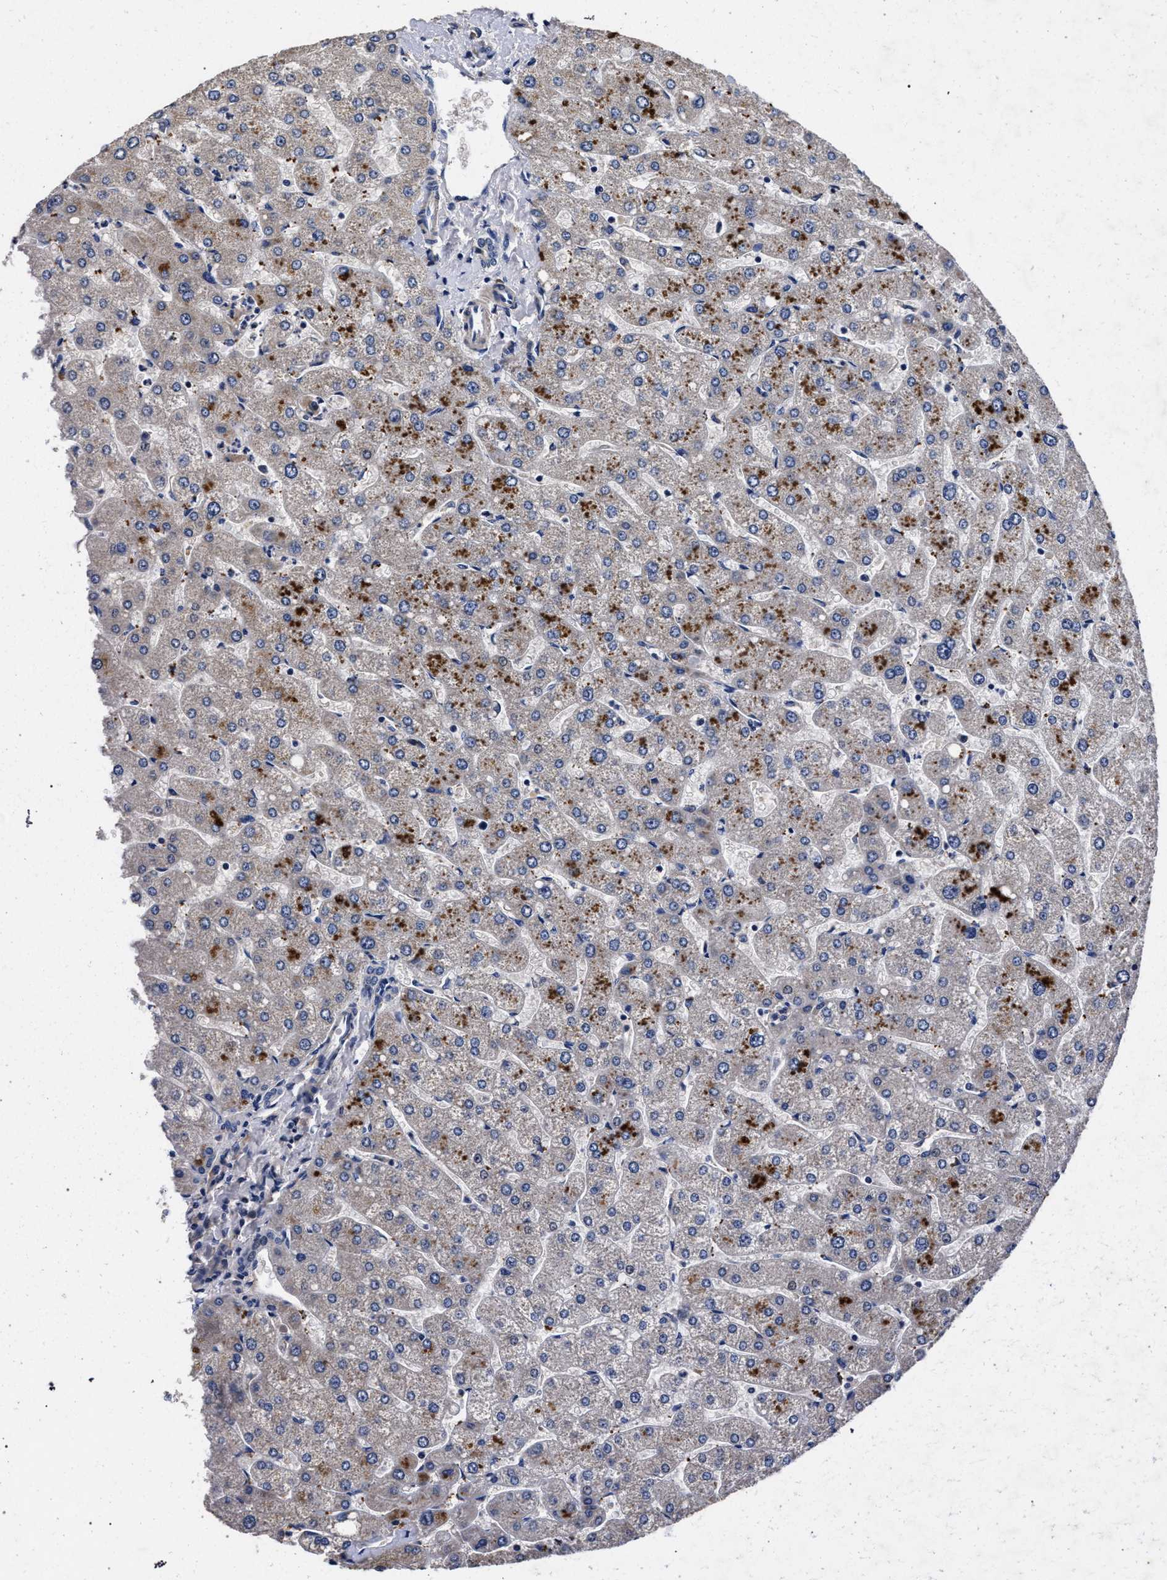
{"staining": {"intensity": "negative", "quantity": "none", "location": "none"}, "tissue": "liver", "cell_type": "Cholangiocytes", "image_type": "normal", "snomed": [{"axis": "morphology", "description": "Normal tissue, NOS"}, {"axis": "topography", "description": "Liver"}], "caption": "DAB (3,3'-diaminobenzidine) immunohistochemical staining of benign human liver reveals no significant positivity in cholangiocytes. (DAB (3,3'-diaminobenzidine) immunohistochemistry (IHC) with hematoxylin counter stain).", "gene": "CFAP95", "patient": {"sex": "male", "age": 55}}